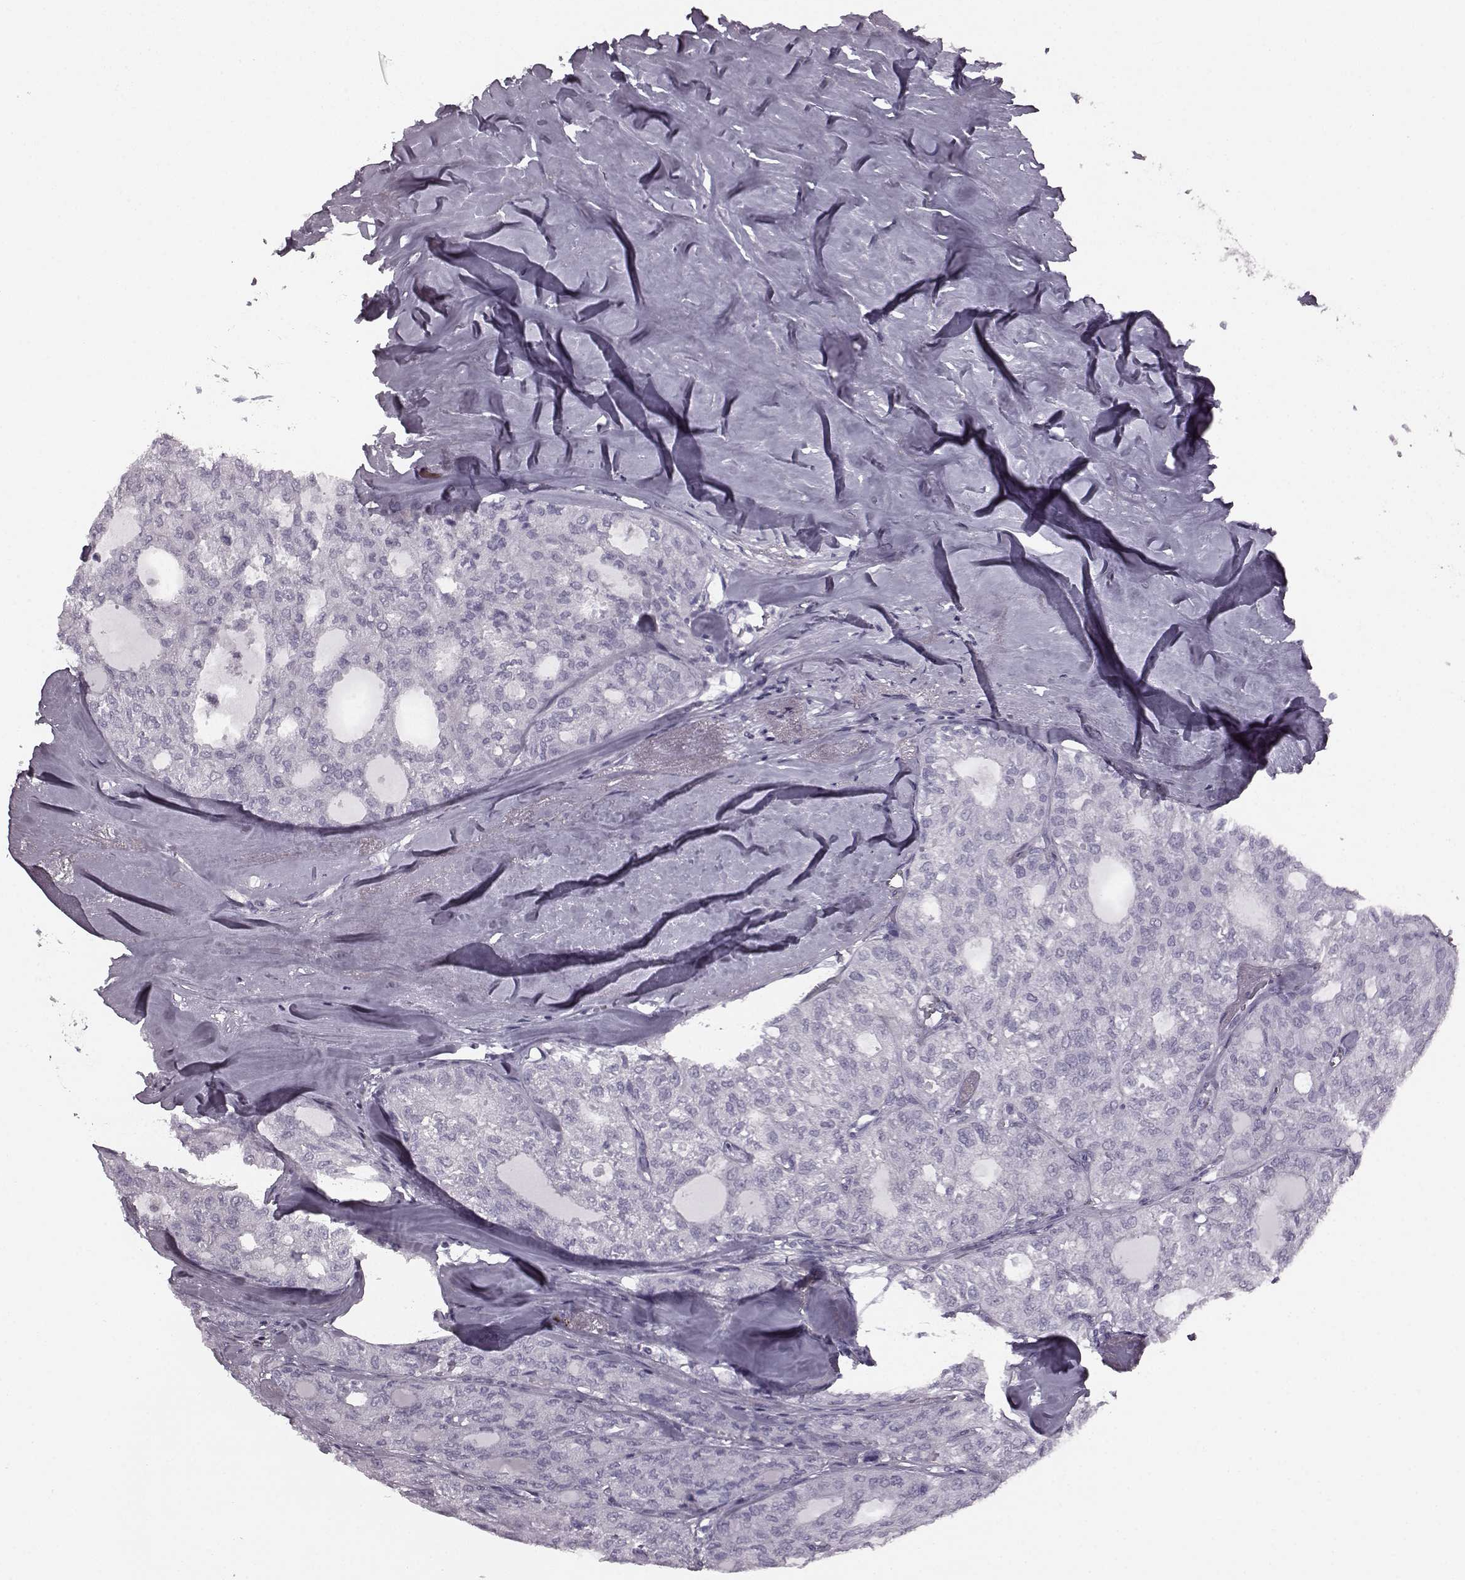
{"staining": {"intensity": "negative", "quantity": "none", "location": "none"}, "tissue": "thyroid cancer", "cell_type": "Tumor cells", "image_type": "cancer", "snomed": [{"axis": "morphology", "description": "Follicular adenoma carcinoma, NOS"}, {"axis": "topography", "description": "Thyroid gland"}], "caption": "Human thyroid cancer (follicular adenoma carcinoma) stained for a protein using immunohistochemistry (IHC) shows no staining in tumor cells.", "gene": "JSRP1", "patient": {"sex": "male", "age": 75}}